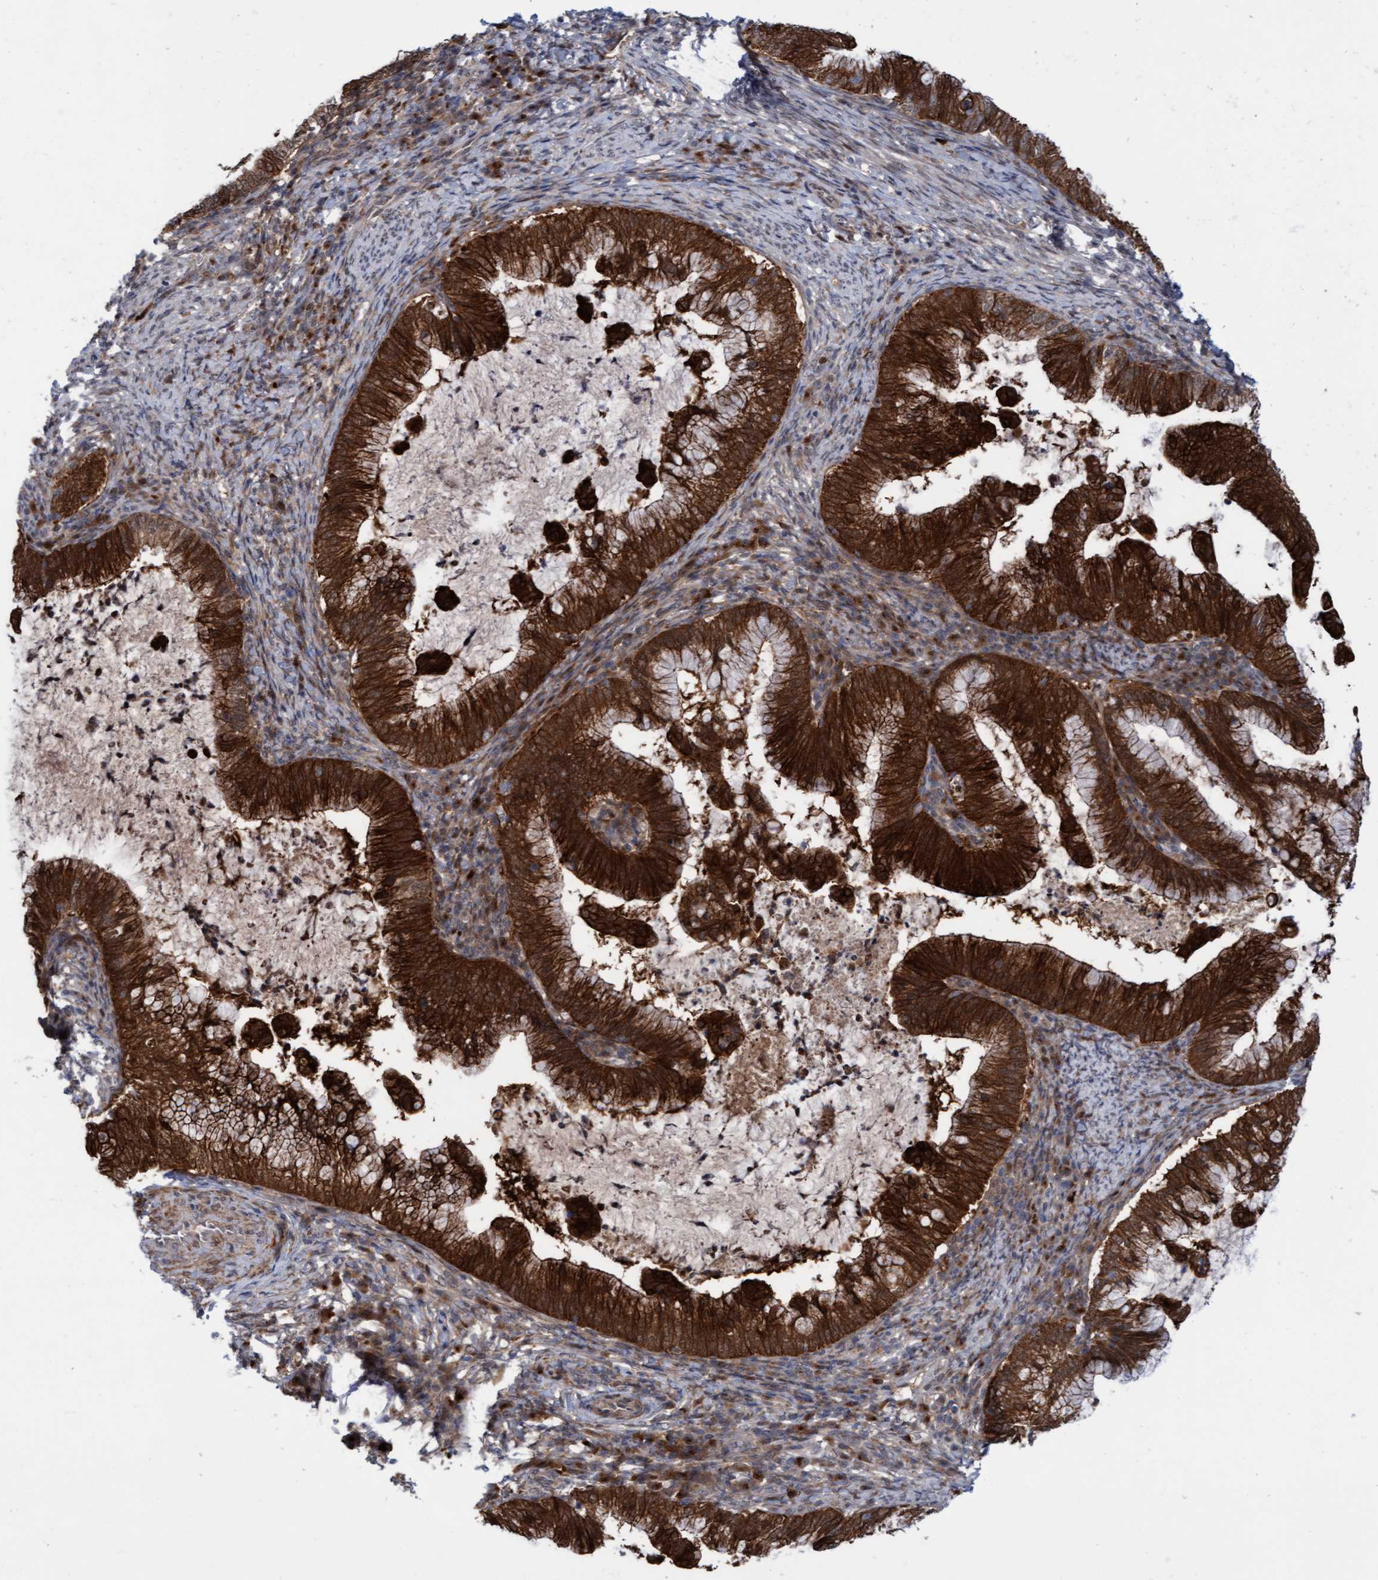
{"staining": {"intensity": "strong", "quantity": ">75%", "location": "cytoplasmic/membranous,nuclear"}, "tissue": "cervical cancer", "cell_type": "Tumor cells", "image_type": "cancer", "snomed": [{"axis": "morphology", "description": "Adenocarcinoma, NOS"}, {"axis": "topography", "description": "Cervix"}], "caption": "This is an image of immunohistochemistry staining of cervical cancer, which shows strong positivity in the cytoplasmic/membranous and nuclear of tumor cells.", "gene": "RAP1GAP2", "patient": {"sex": "female", "age": 36}}